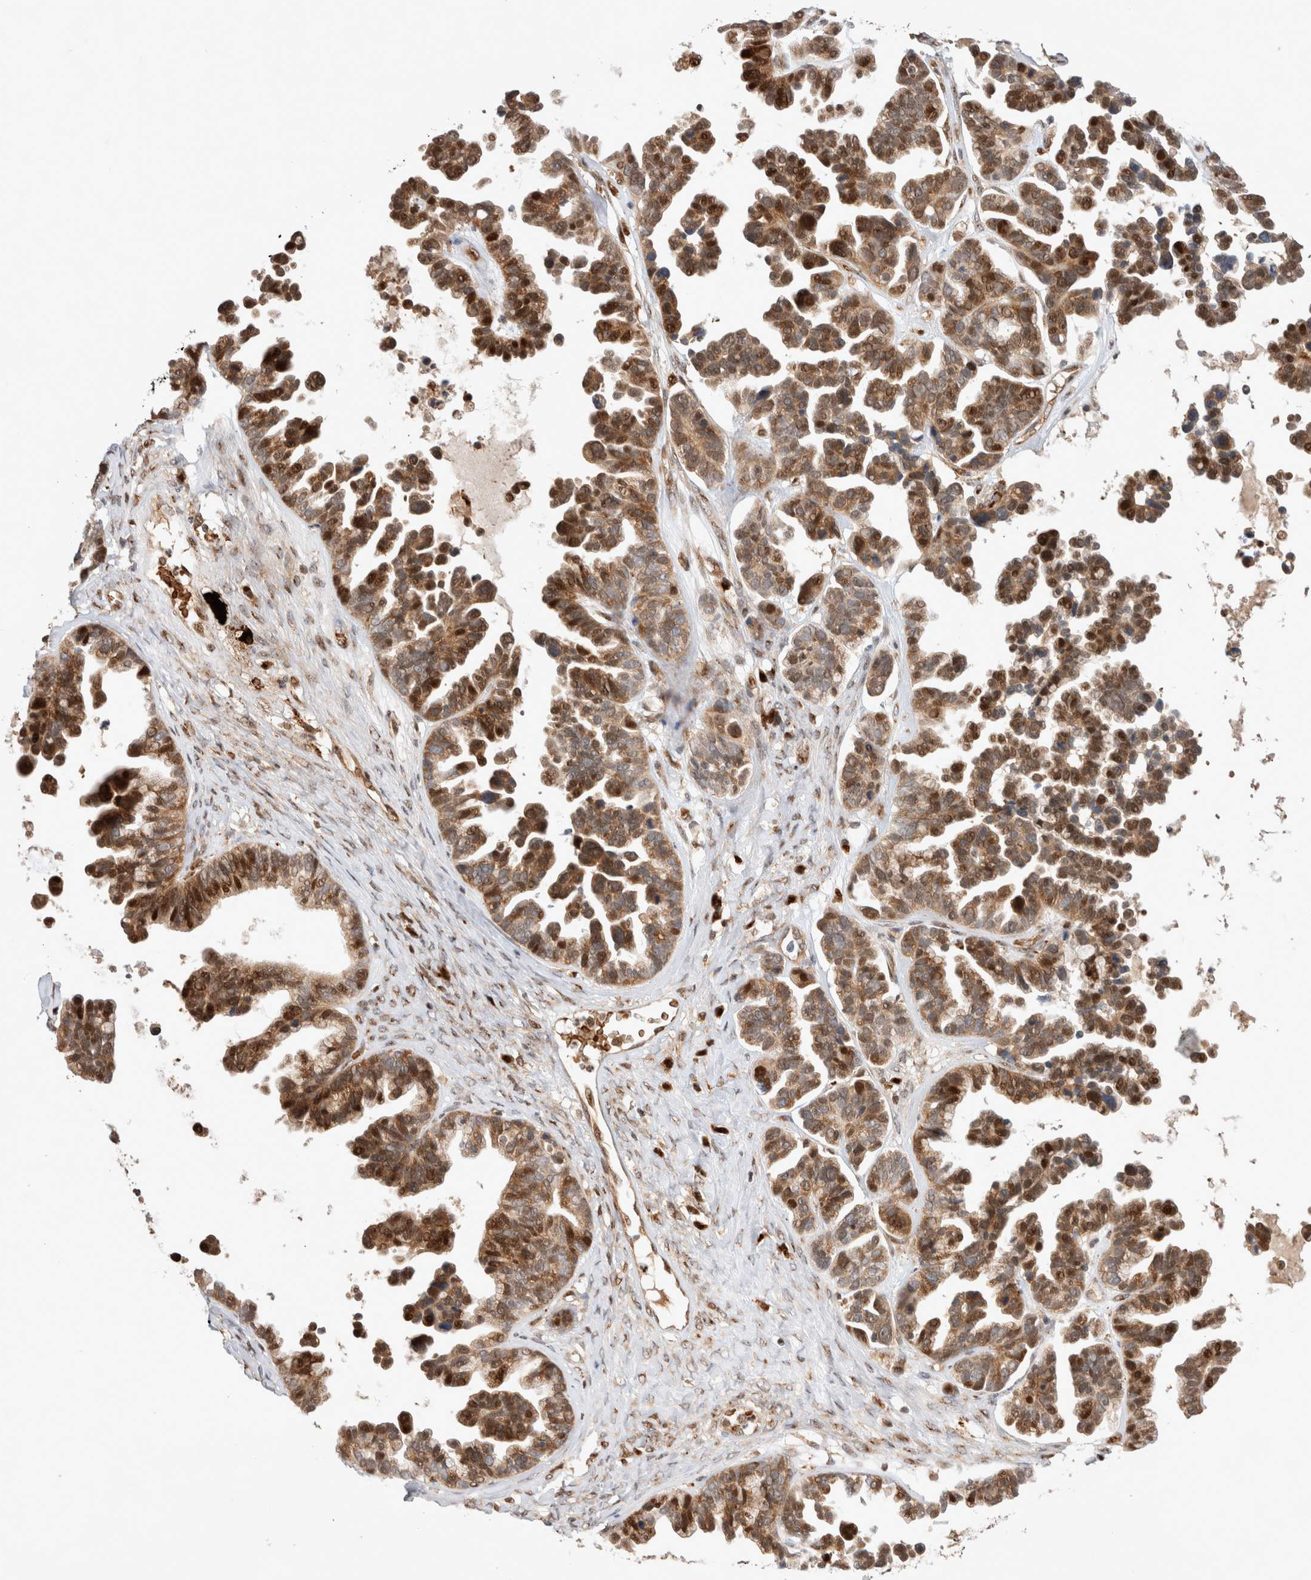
{"staining": {"intensity": "moderate", "quantity": ">75%", "location": "cytoplasmic/membranous,nuclear"}, "tissue": "ovarian cancer", "cell_type": "Tumor cells", "image_type": "cancer", "snomed": [{"axis": "morphology", "description": "Cystadenocarcinoma, serous, NOS"}, {"axis": "topography", "description": "Ovary"}], "caption": "Immunohistochemical staining of human ovarian serous cystadenocarcinoma displays medium levels of moderate cytoplasmic/membranous and nuclear expression in about >75% of tumor cells.", "gene": "OTUD6B", "patient": {"sex": "female", "age": 56}}